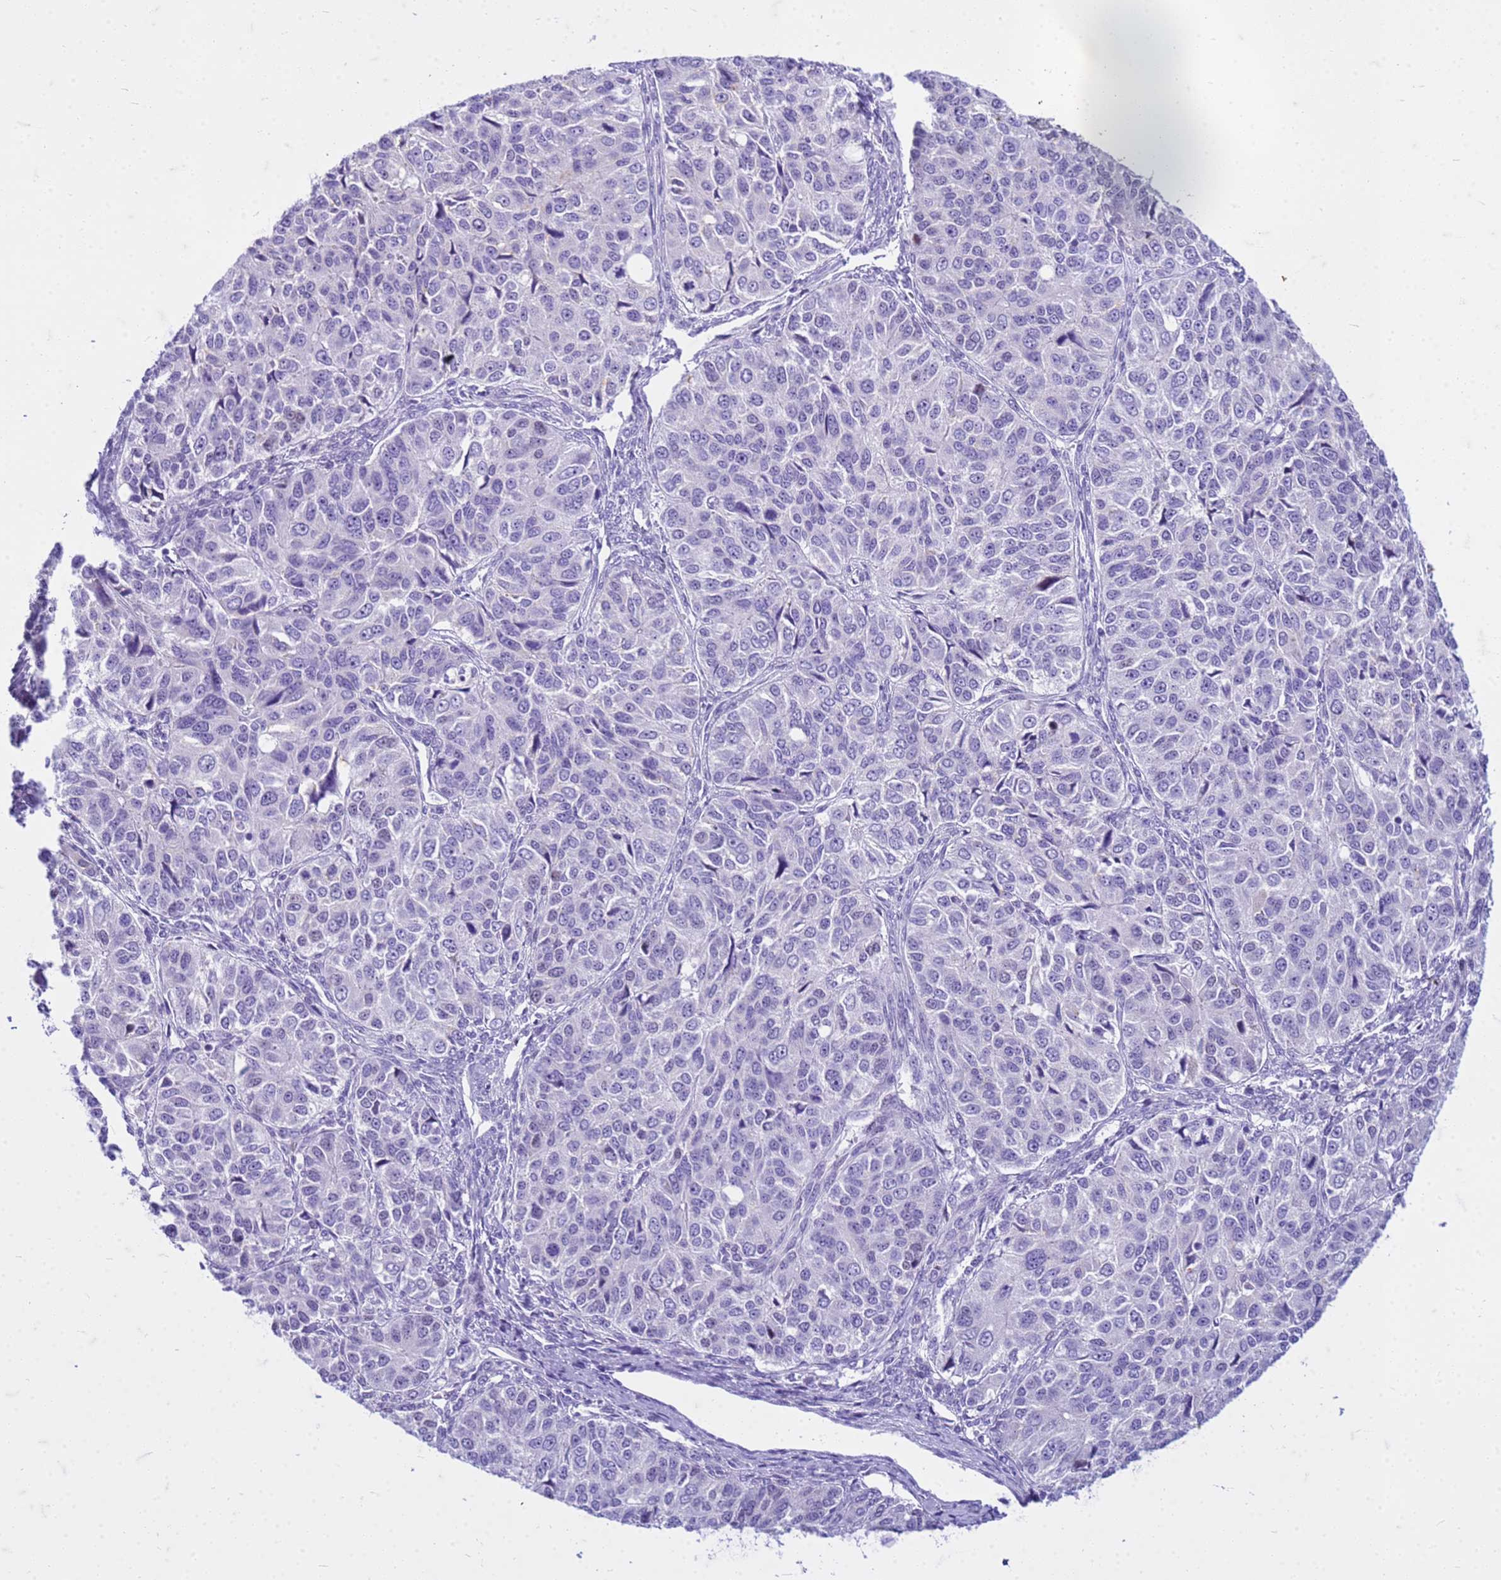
{"staining": {"intensity": "negative", "quantity": "none", "location": "none"}, "tissue": "ovarian cancer", "cell_type": "Tumor cells", "image_type": "cancer", "snomed": [{"axis": "morphology", "description": "Carcinoma, endometroid"}, {"axis": "topography", "description": "Ovary"}], "caption": "Tumor cells show no significant expression in ovarian cancer (endometroid carcinoma).", "gene": "CFAP100", "patient": {"sex": "female", "age": 51}}